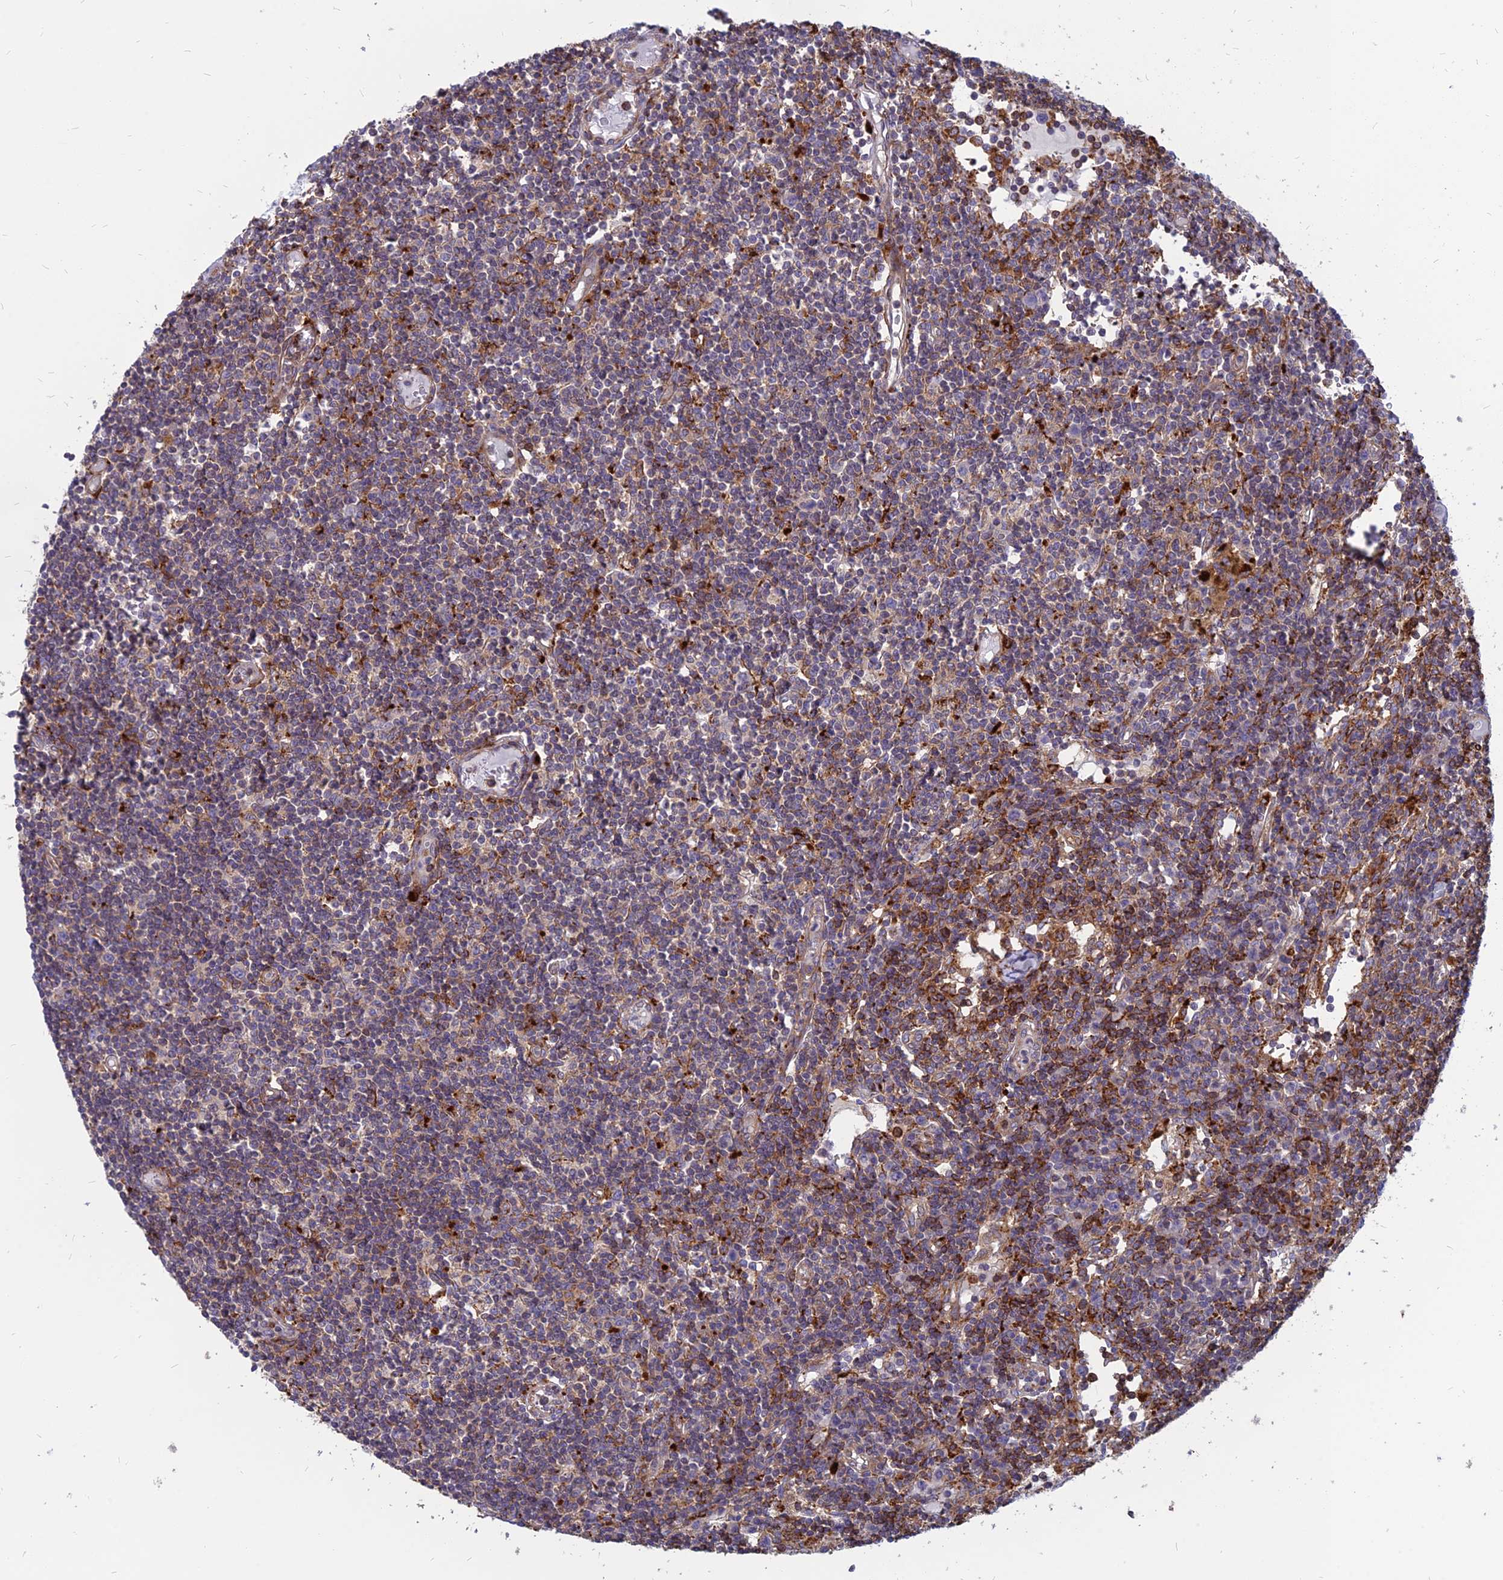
{"staining": {"intensity": "weak", "quantity": "25%-75%", "location": "cytoplasmic/membranous"}, "tissue": "lymph node", "cell_type": "Germinal center cells", "image_type": "normal", "snomed": [{"axis": "morphology", "description": "Normal tissue, NOS"}, {"axis": "topography", "description": "Lymph node"}], "caption": "Normal lymph node was stained to show a protein in brown. There is low levels of weak cytoplasmic/membranous positivity in approximately 25%-75% of germinal center cells. (DAB (3,3'-diaminobenzidine) IHC, brown staining for protein, blue staining for nuclei).", "gene": "PHKA2", "patient": {"sex": "female", "age": 55}}